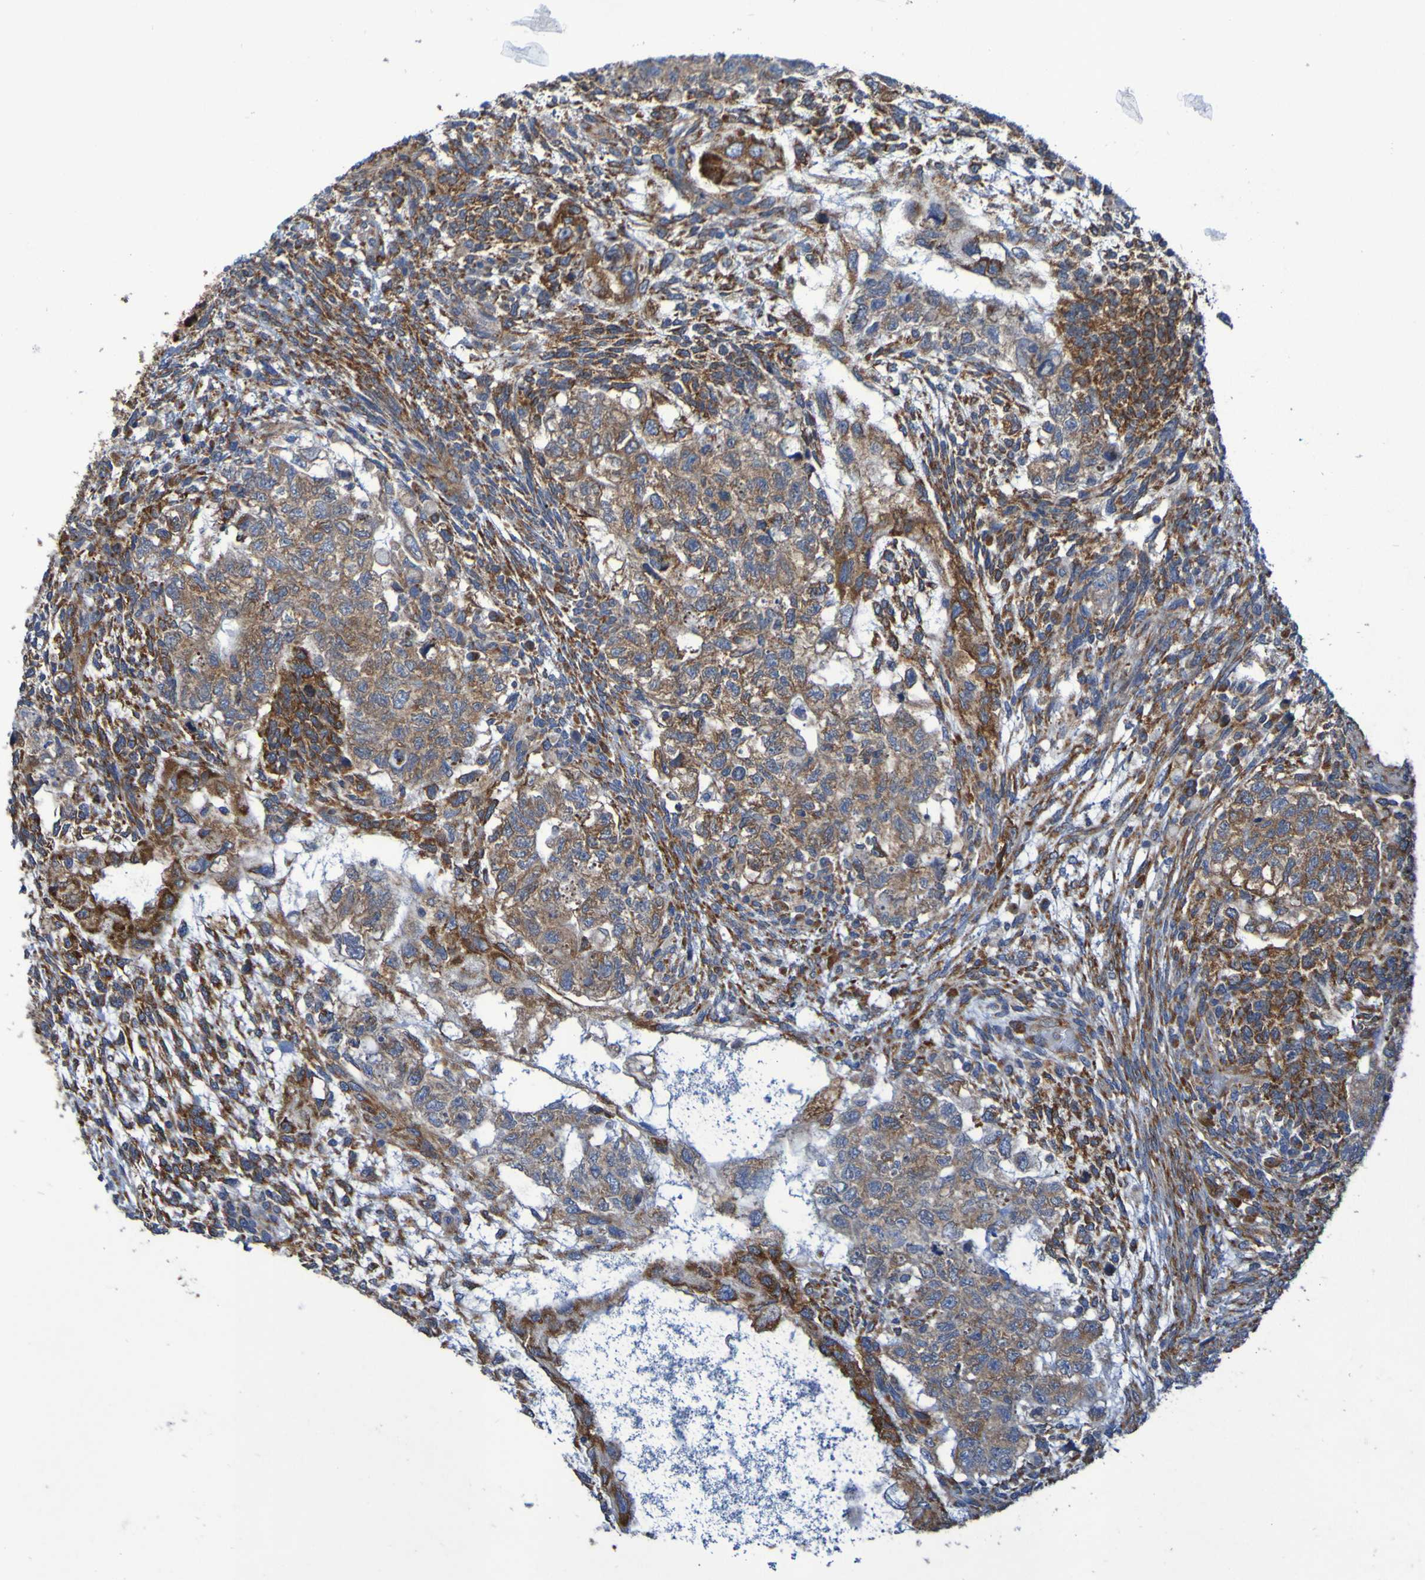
{"staining": {"intensity": "weak", "quantity": ">75%", "location": "cytoplasmic/membranous"}, "tissue": "testis cancer", "cell_type": "Tumor cells", "image_type": "cancer", "snomed": [{"axis": "morphology", "description": "Normal tissue, NOS"}, {"axis": "morphology", "description": "Carcinoma, Embryonal, NOS"}, {"axis": "topography", "description": "Testis"}], "caption": "Protein expression analysis of testis cancer (embryonal carcinoma) reveals weak cytoplasmic/membranous positivity in approximately >75% of tumor cells.", "gene": "FKBP3", "patient": {"sex": "male", "age": 36}}